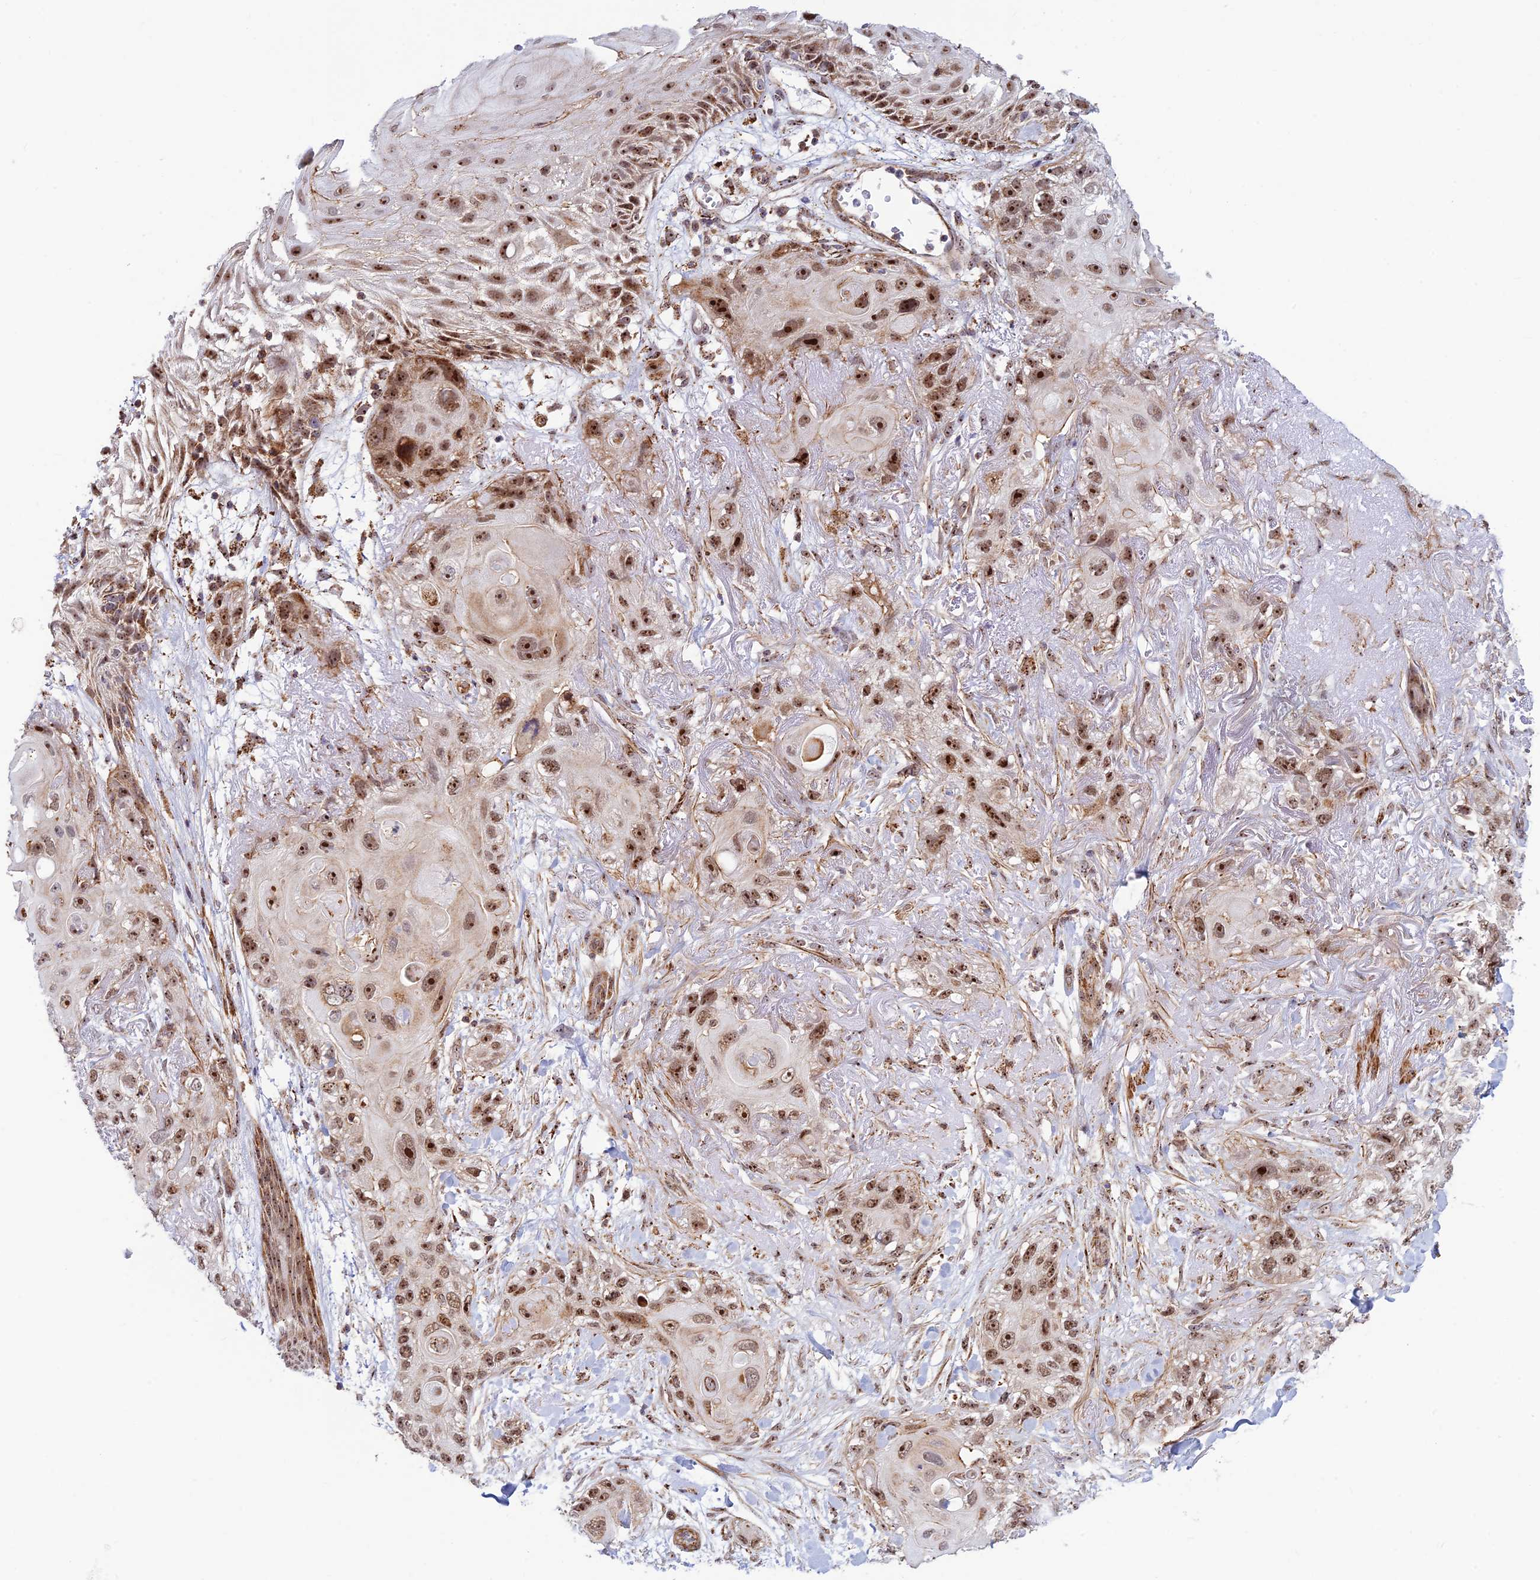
{"staining": {"intensity": "strong", "quantity": ">75%", "location": "nuclear"}, "tissue": "skin cancer", "cell_type": "Tumor cells", "image_type": "cancer", "snomed": [{"axis": "morphology", "description": "Normal tissue, NOS"}, {"axis": "morphology", "description": "Squamous cell carcinoma, NOS"}, {"axis": "topography", "description": "Skin"}], "caption": "This histopathology image shows IHC staining of human skin cancer, with high strong nuclear positivity in about >75% of tumor cells.", "gene": "POLR1G", "patient": {"sex": "male", "age": 72}}